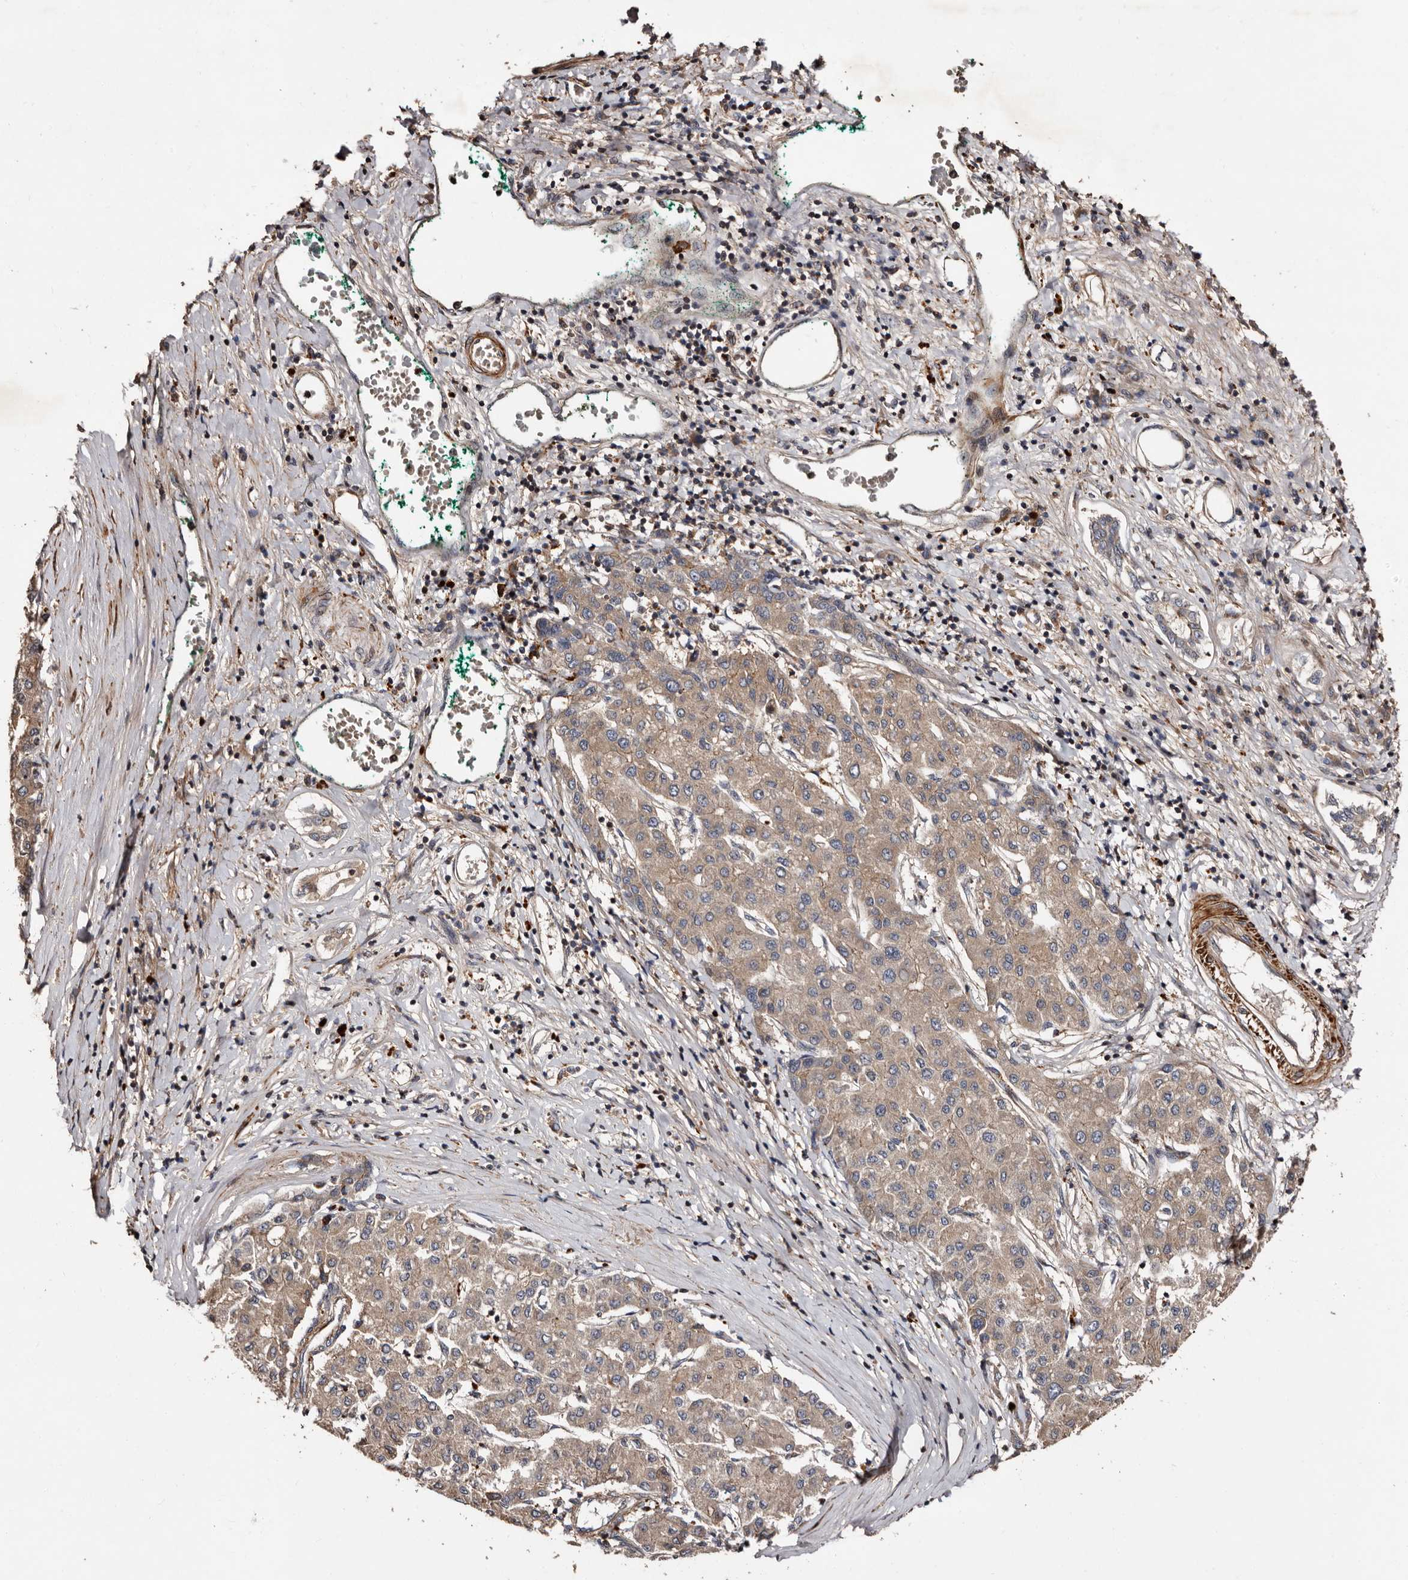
{"staining": {"intensity": "weak", "quantity": ">75%", "location": "cytoplasmic/membranous"}, "tissue": "liver cancer", "cell_type": "Tumor cells", "image_type": "cancer", "snomed": [{"axis": "morphology", "description": "Carcinoma, Hepatocellular, NOS"}, {"axis": "topography", "description": "Liver"}], "caption": "About >75% of tumor cells in hepatocellular carcinoma (liver) display weak cytoplasmic/membranous protein staining as visualized by brown immunohistochemical staining.", "gene": "PRKD3", "patient": {"sex": "male", "age": 65}}